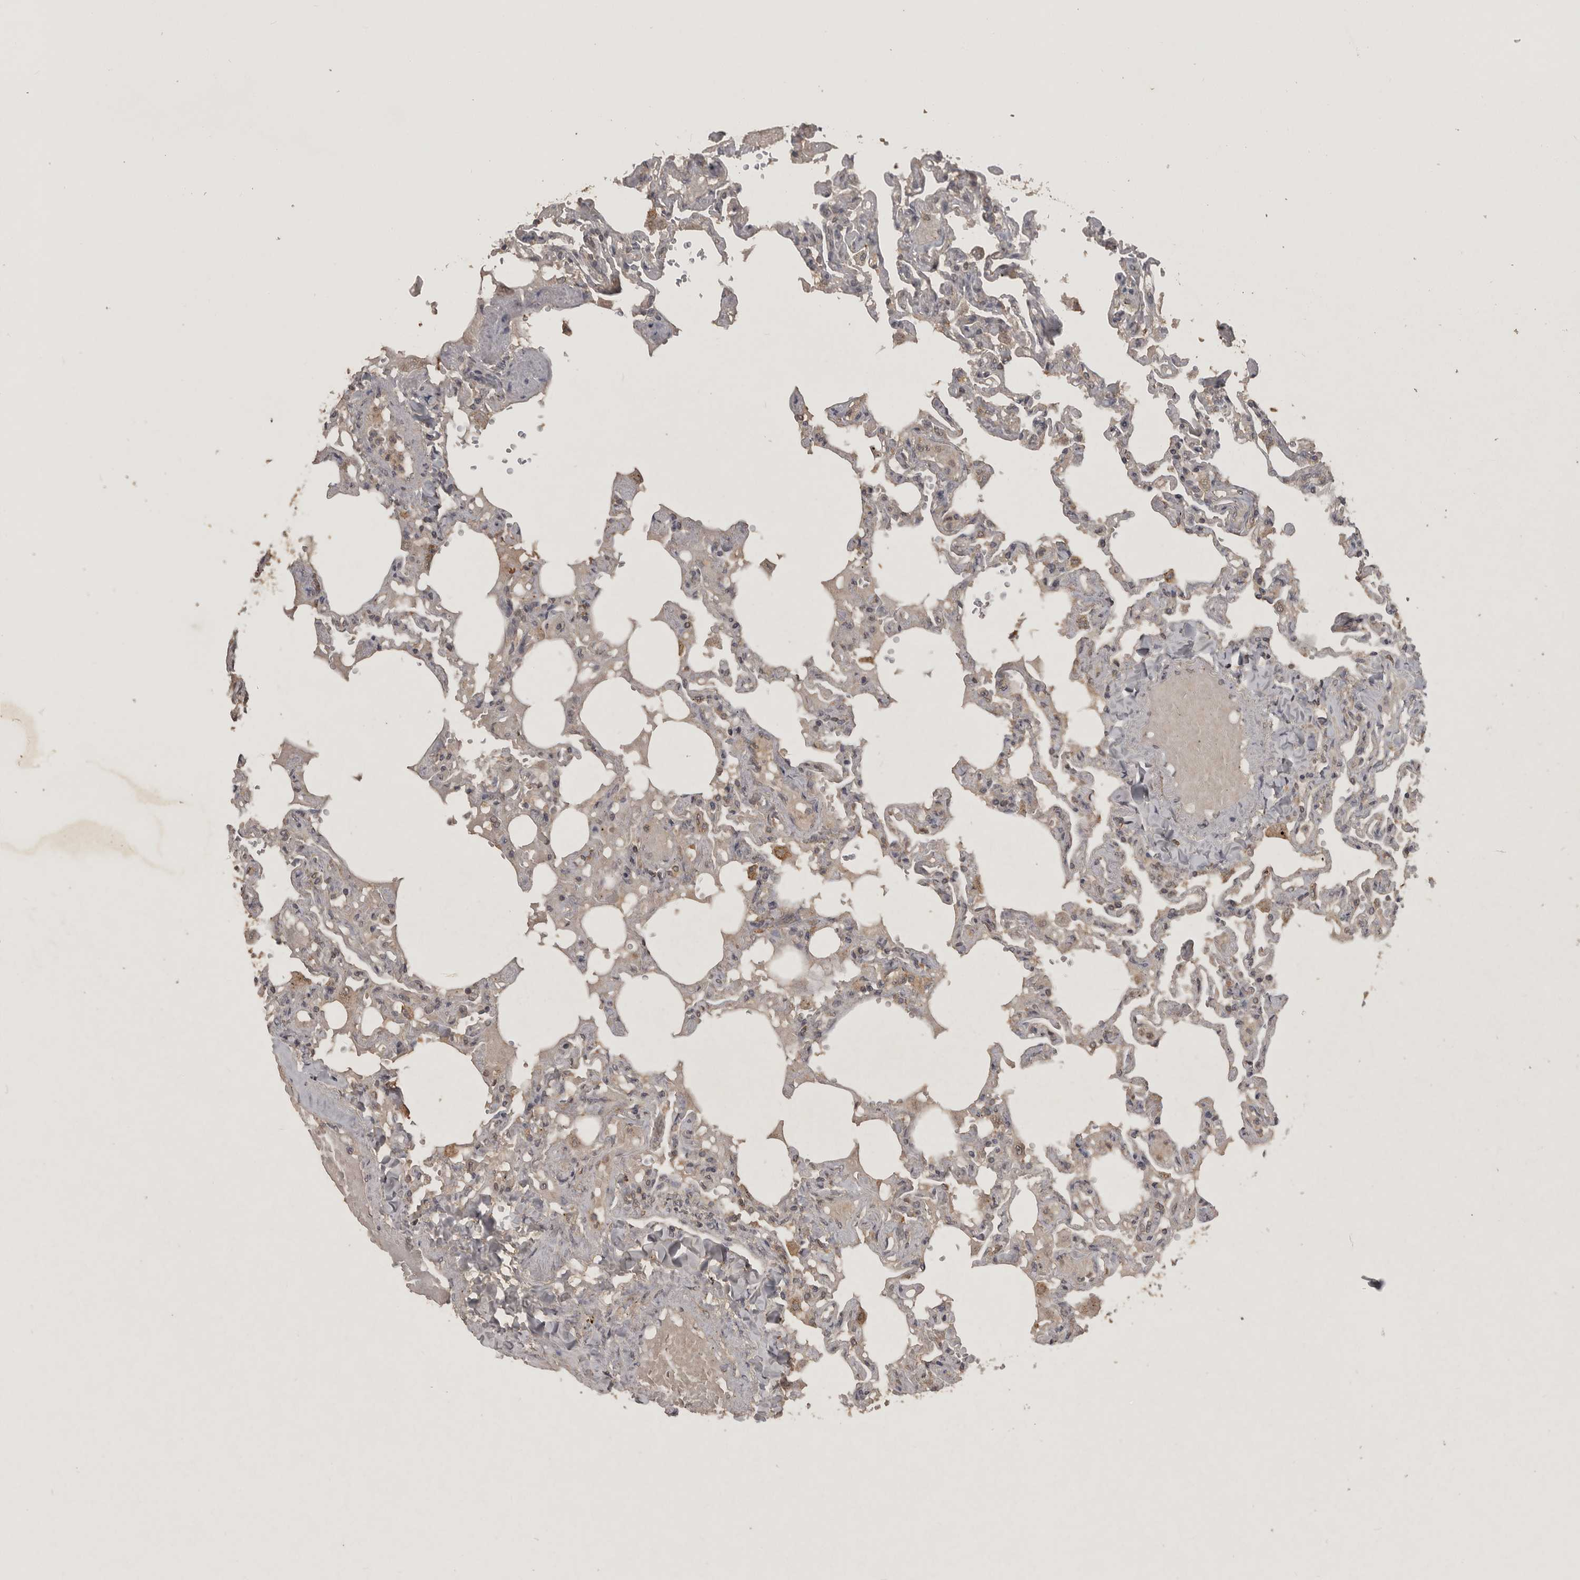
{"staining": {"intensity": "weak", "quantity": "<25%", "location": "cytoplasmic/membranous"}, "tissue": "lung", "cell_type": "Alveolar cells", "image_type": "normal", "snomed": [{"axis": "morphology", "description": "Normal tissue, NOS"}, {"axis": "topography", "description": "Lung"}], "caption": "Immunohistochemistry (IHC) micrograph of normal lung: human lung stained with DAB (3,3'-diaminobenzidine) exhibits no significant protein positivity in alveolar cells. (Stains: DAB (3,3'-diaminobenzidine) IHC with hematoxylin counter stain, Microscopy: brightfield microscopy at high magnification).", "gene": "ADAMTS4", "patient": {"sex": "male", "age": 21}}